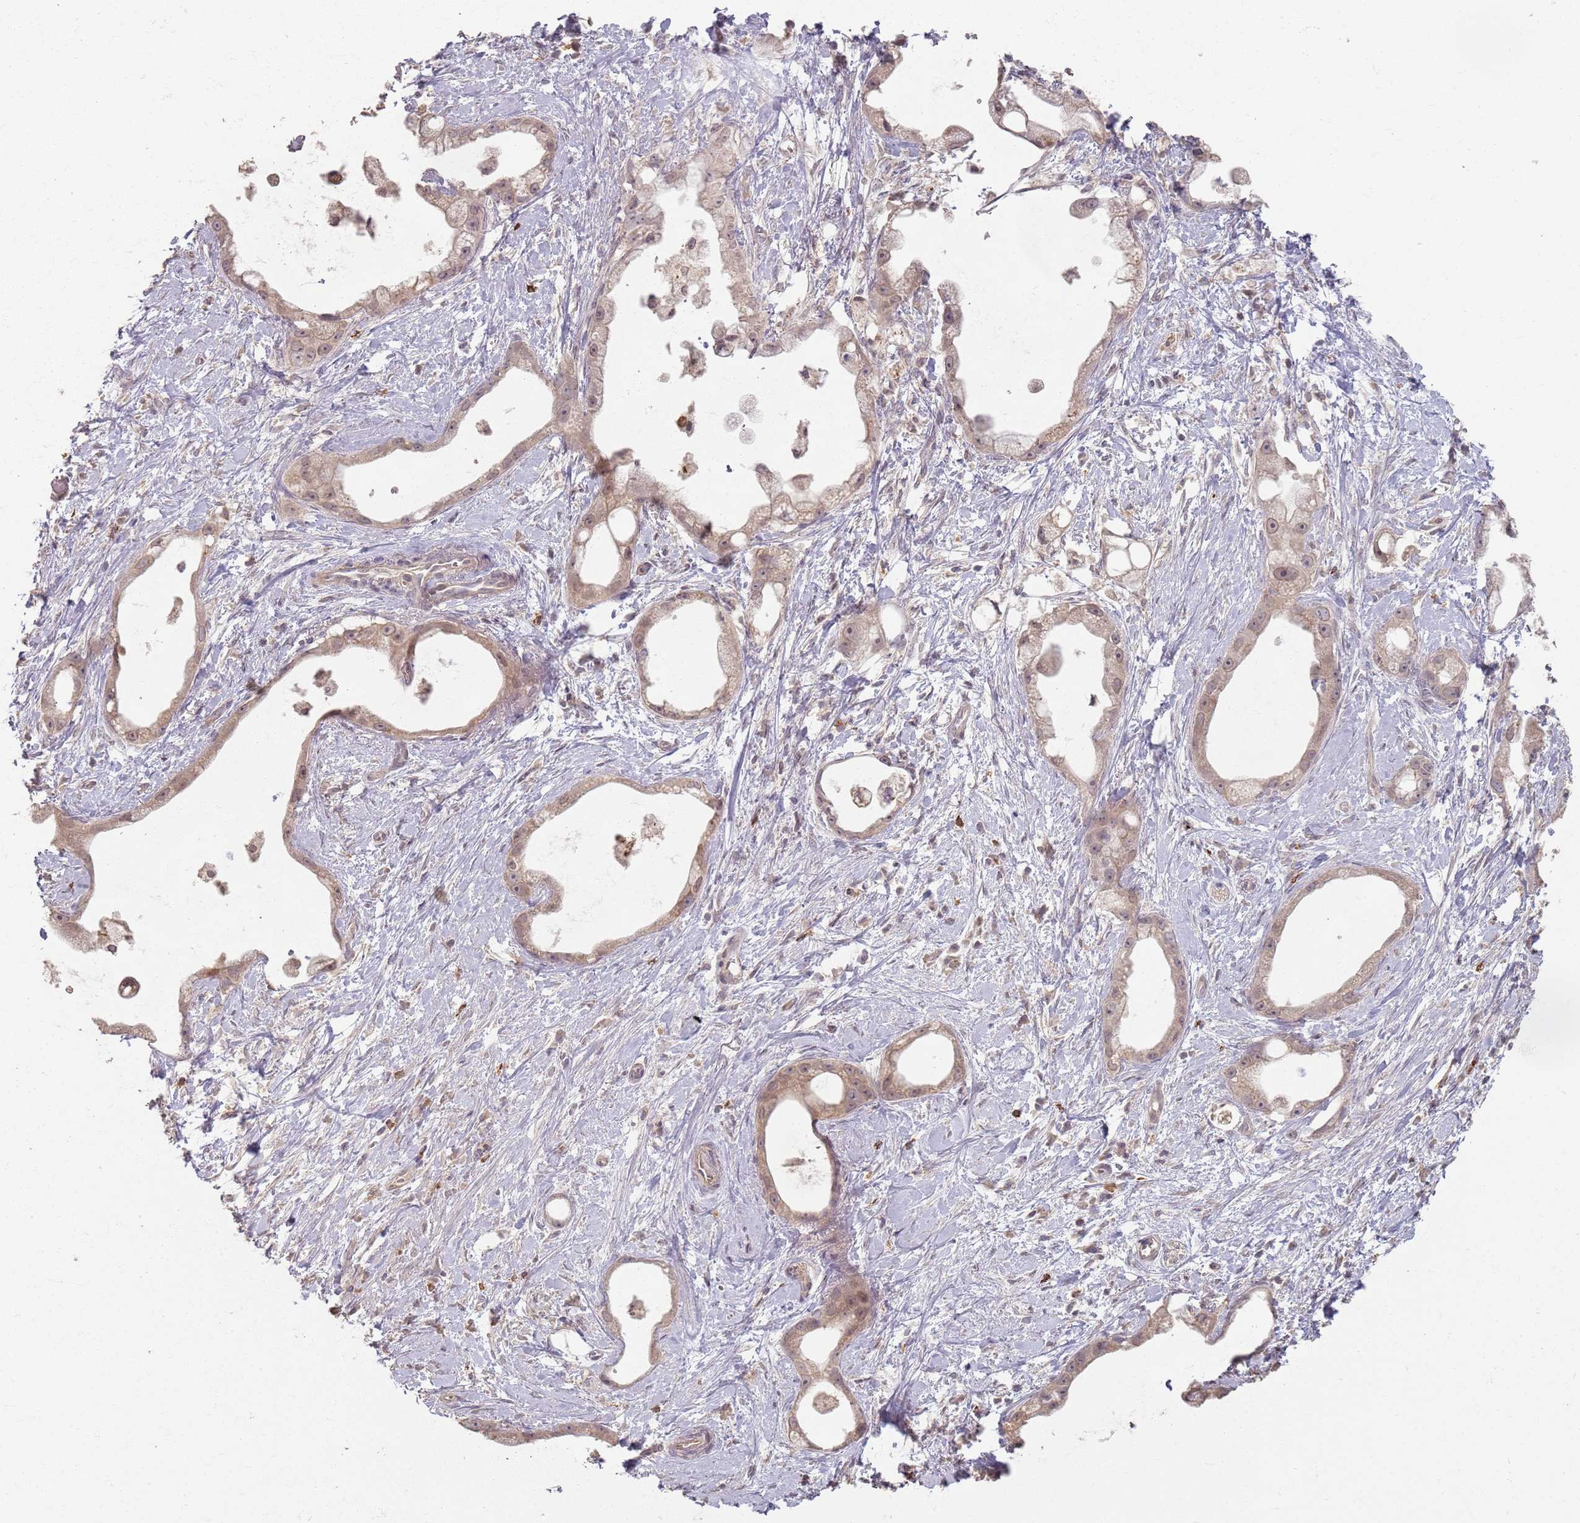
{"staining": {"intensity": "moderate", "quantity": ">75%", "location": "cytoplasmic/membranous,nuclear"}, "tissue": "stomach cancer", "cell_type": "Tumor cells", "image_type": "cancer", "snomed": [{"axis": "morphology", "description": "Adenocarcinoma, NOS"}, {"axis": "topography", "description": "Stomach"}], "caption": "Stomach adenocarcinoma stained with a protein marker demonstrates moderate staining in tumor cells.", "gene": "CCDC168", "patient": {"sex": "male", "age": 55}}